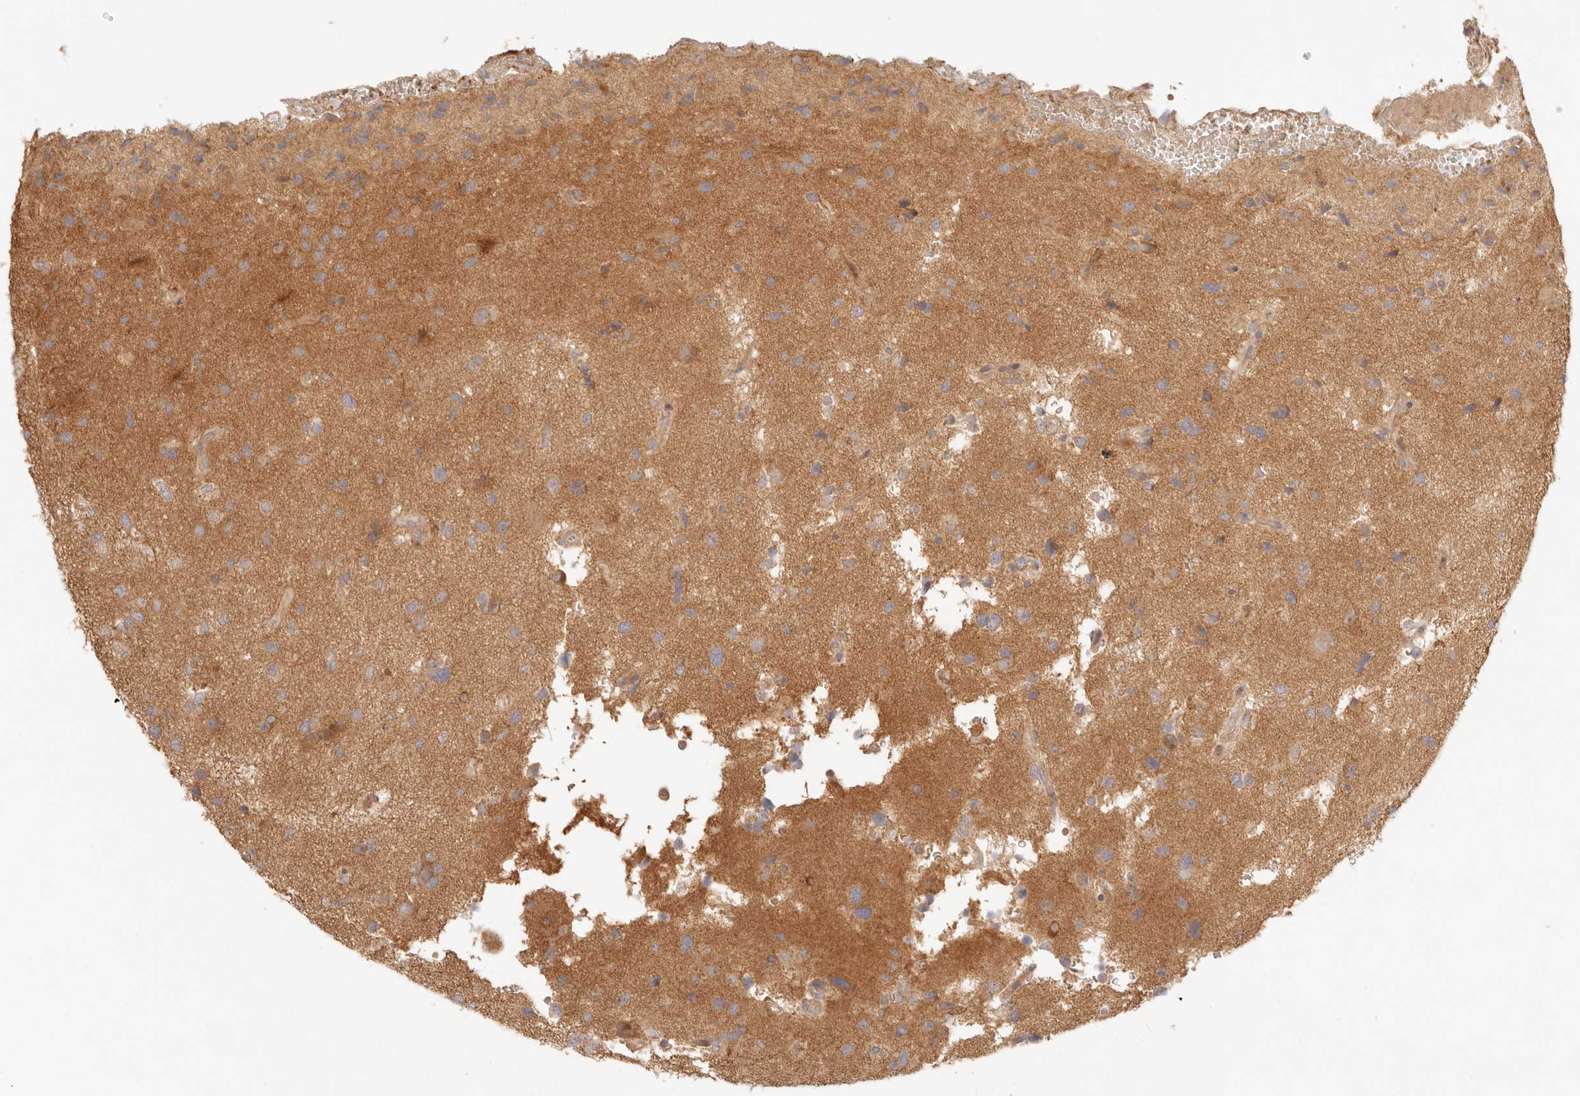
{"staining": {"intensity": "weak", "quantity": ">75%", "location": "cytoplasmic/membranous"}, "tissue": "glioma", "cell_type": "Tumor cells", "image_type": "cancer", "snomed": [{"axis": "morphology", "description": "Glioma, malignant, High grade"}, {"axis": "topography", "description": "Brain"}], "caption": "DAB immunohistochemical staining of malignant glioma (high-grade) displays weak cytoplasmic/membranous protein positivity in about >75% of tumor cells.", "gene": "PPP1R3B", "patient": {"sex": "male", "age": 33}}